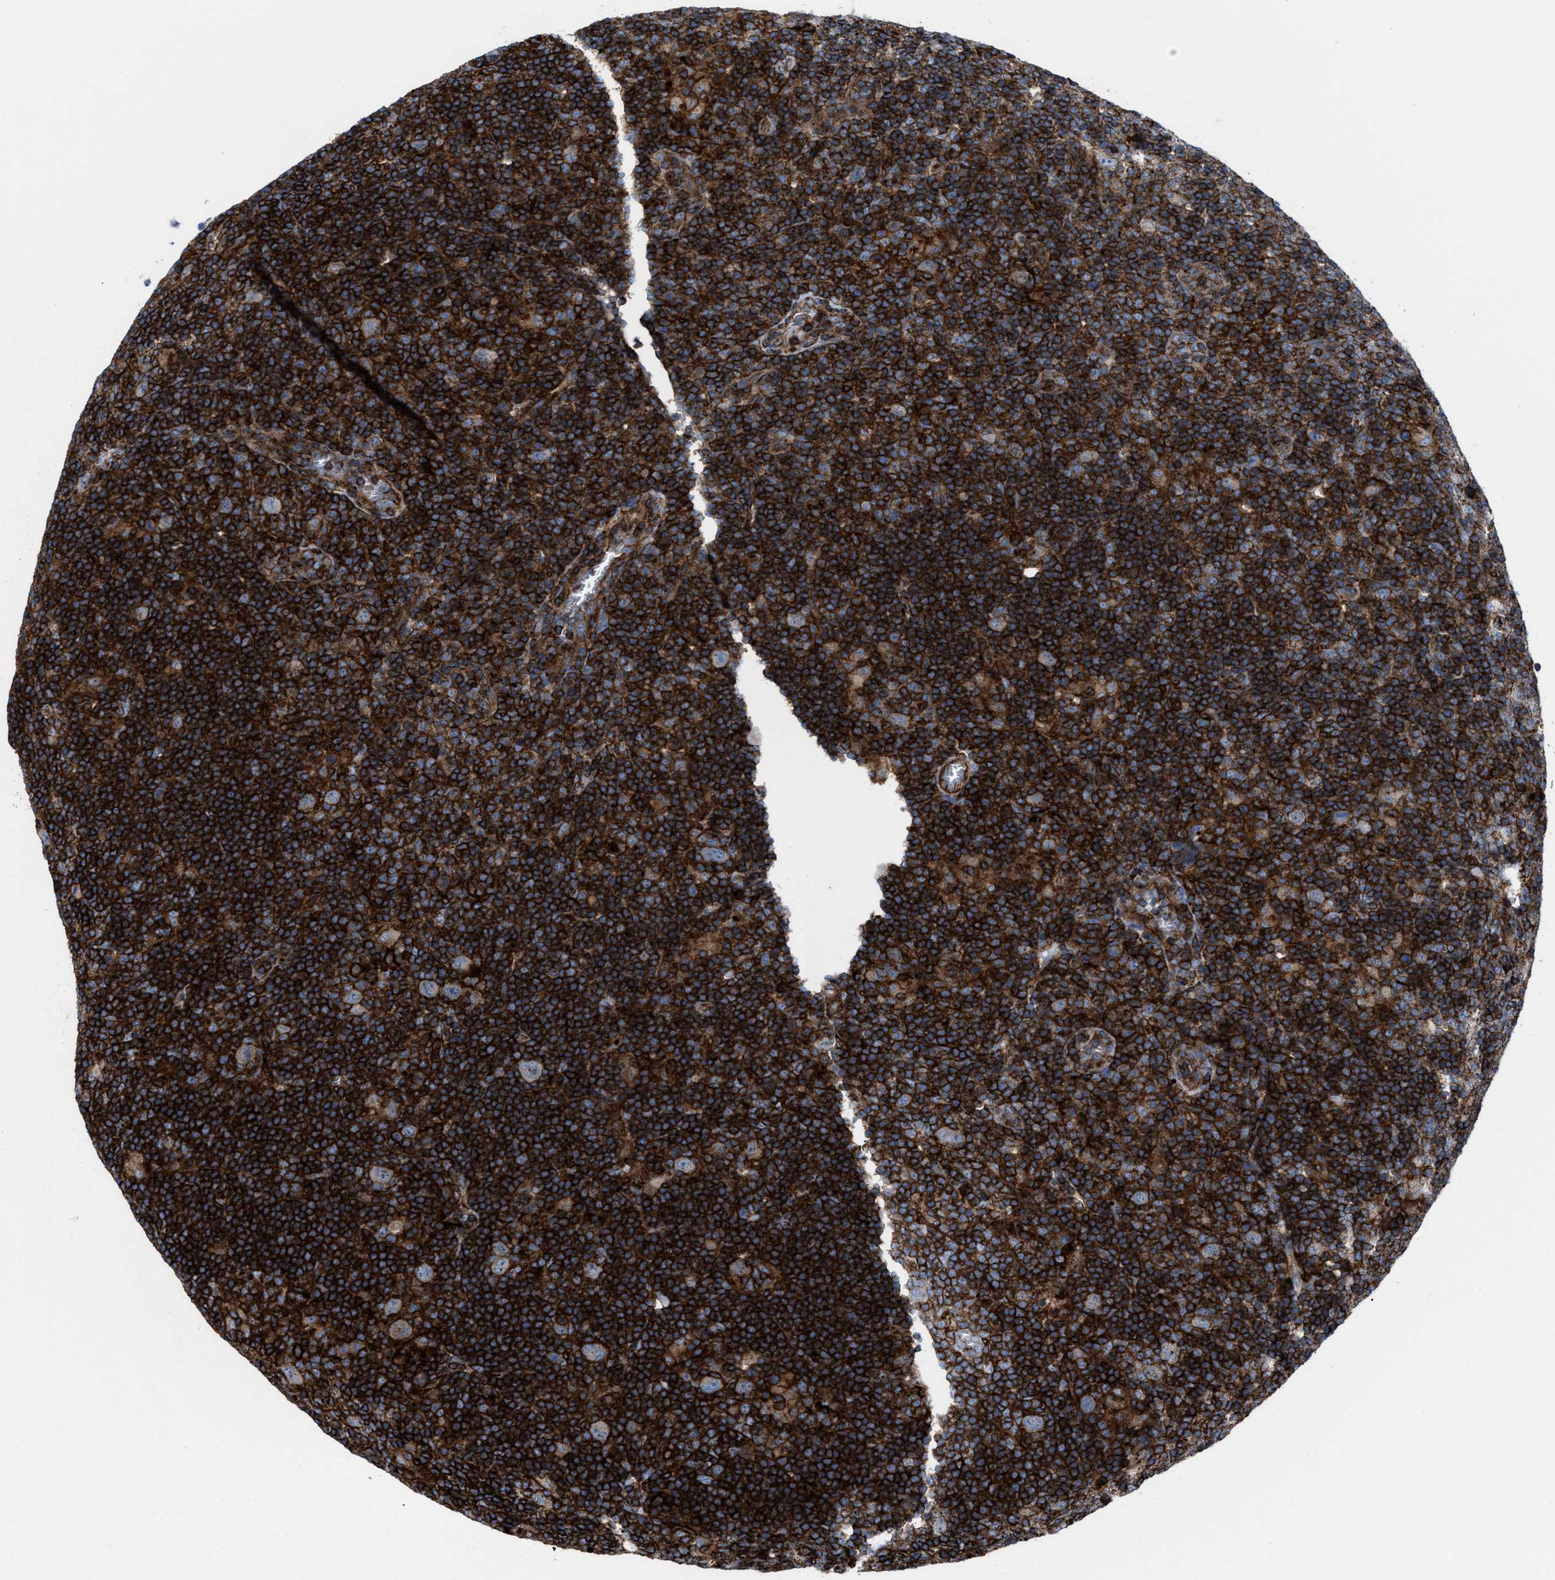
{"staining": {"intensity": "weak", "quantity": ">75%", "location": "cytoplasmic/membranous"}, "tissue": "lymphoma", "cell_type": "Tumor cells", "image_type": "cancer", "snomed": [{"axis": "morphology", "description": "Hodgkin's disease, NOS"}, {"axis": "topography", "description": "Lymph node"}], "caption": "Immunohistochemistry (IHC) (DAB (3,3'-diaminobenzidine)) staining of human lymphoma reveals weak cytoplasmic/membranous protein expression in about >75% of tumor cells.", "gene": "AGPAT2", "patient": {"sex": "female", "age": 57}}